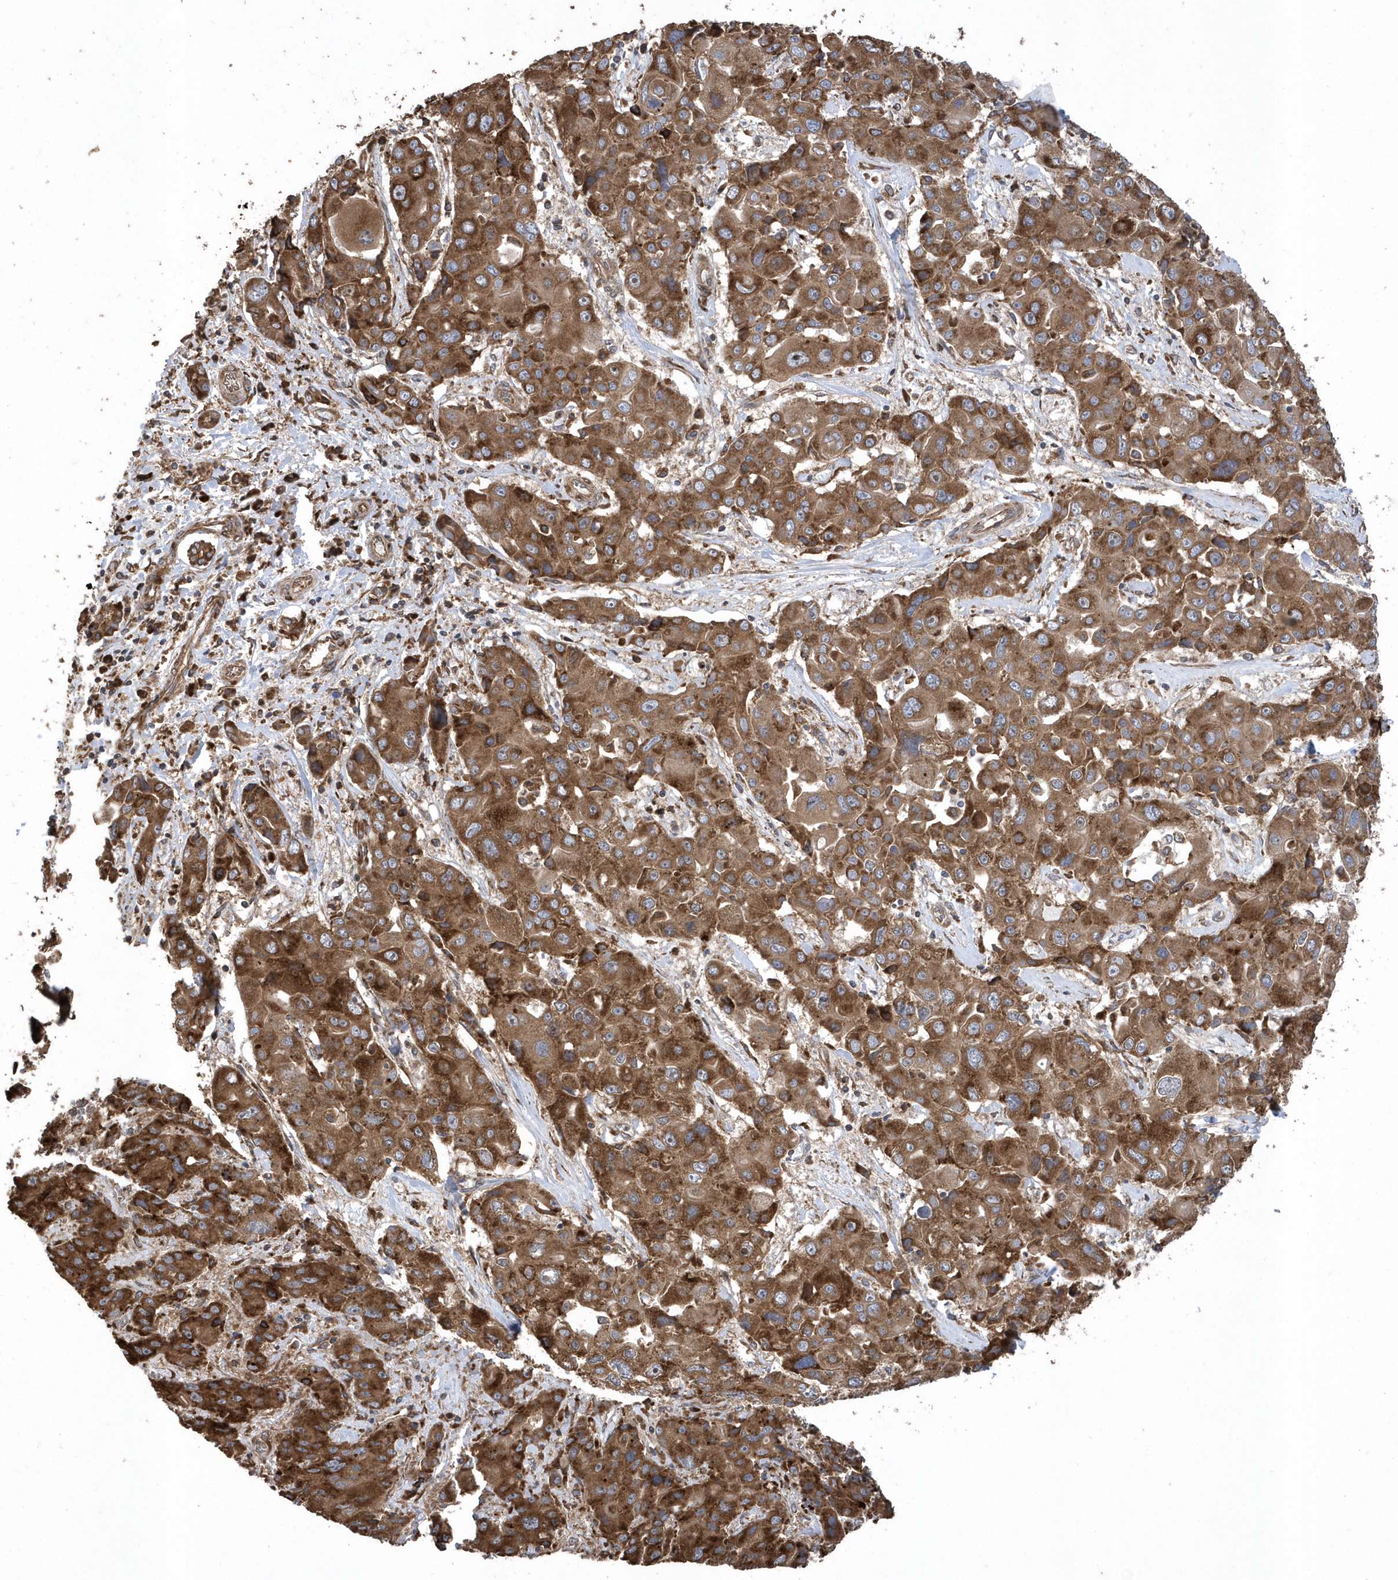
{"staining": {"intensity": "strong", "quantity": ">75%", "location": "cytoplasmic/membranous"}, "tissue": "liver cancer", "cell_type": "Tumor cells", "image_type": "cancer", "snomed": [{"axis": "morphology", "description": "Cholangiocarcinoma"}, {"axis": "topography", "description": "Liver"}], "caption": "There is high levels of strong cytoplasmic/membranous expression in tumor cells of cholangiocarcinoma (liver), as demonstrated by immunohistochemical staining (brown color).", "gene": "WASHC5", "patient": {"sex": "male", "age": 67}}